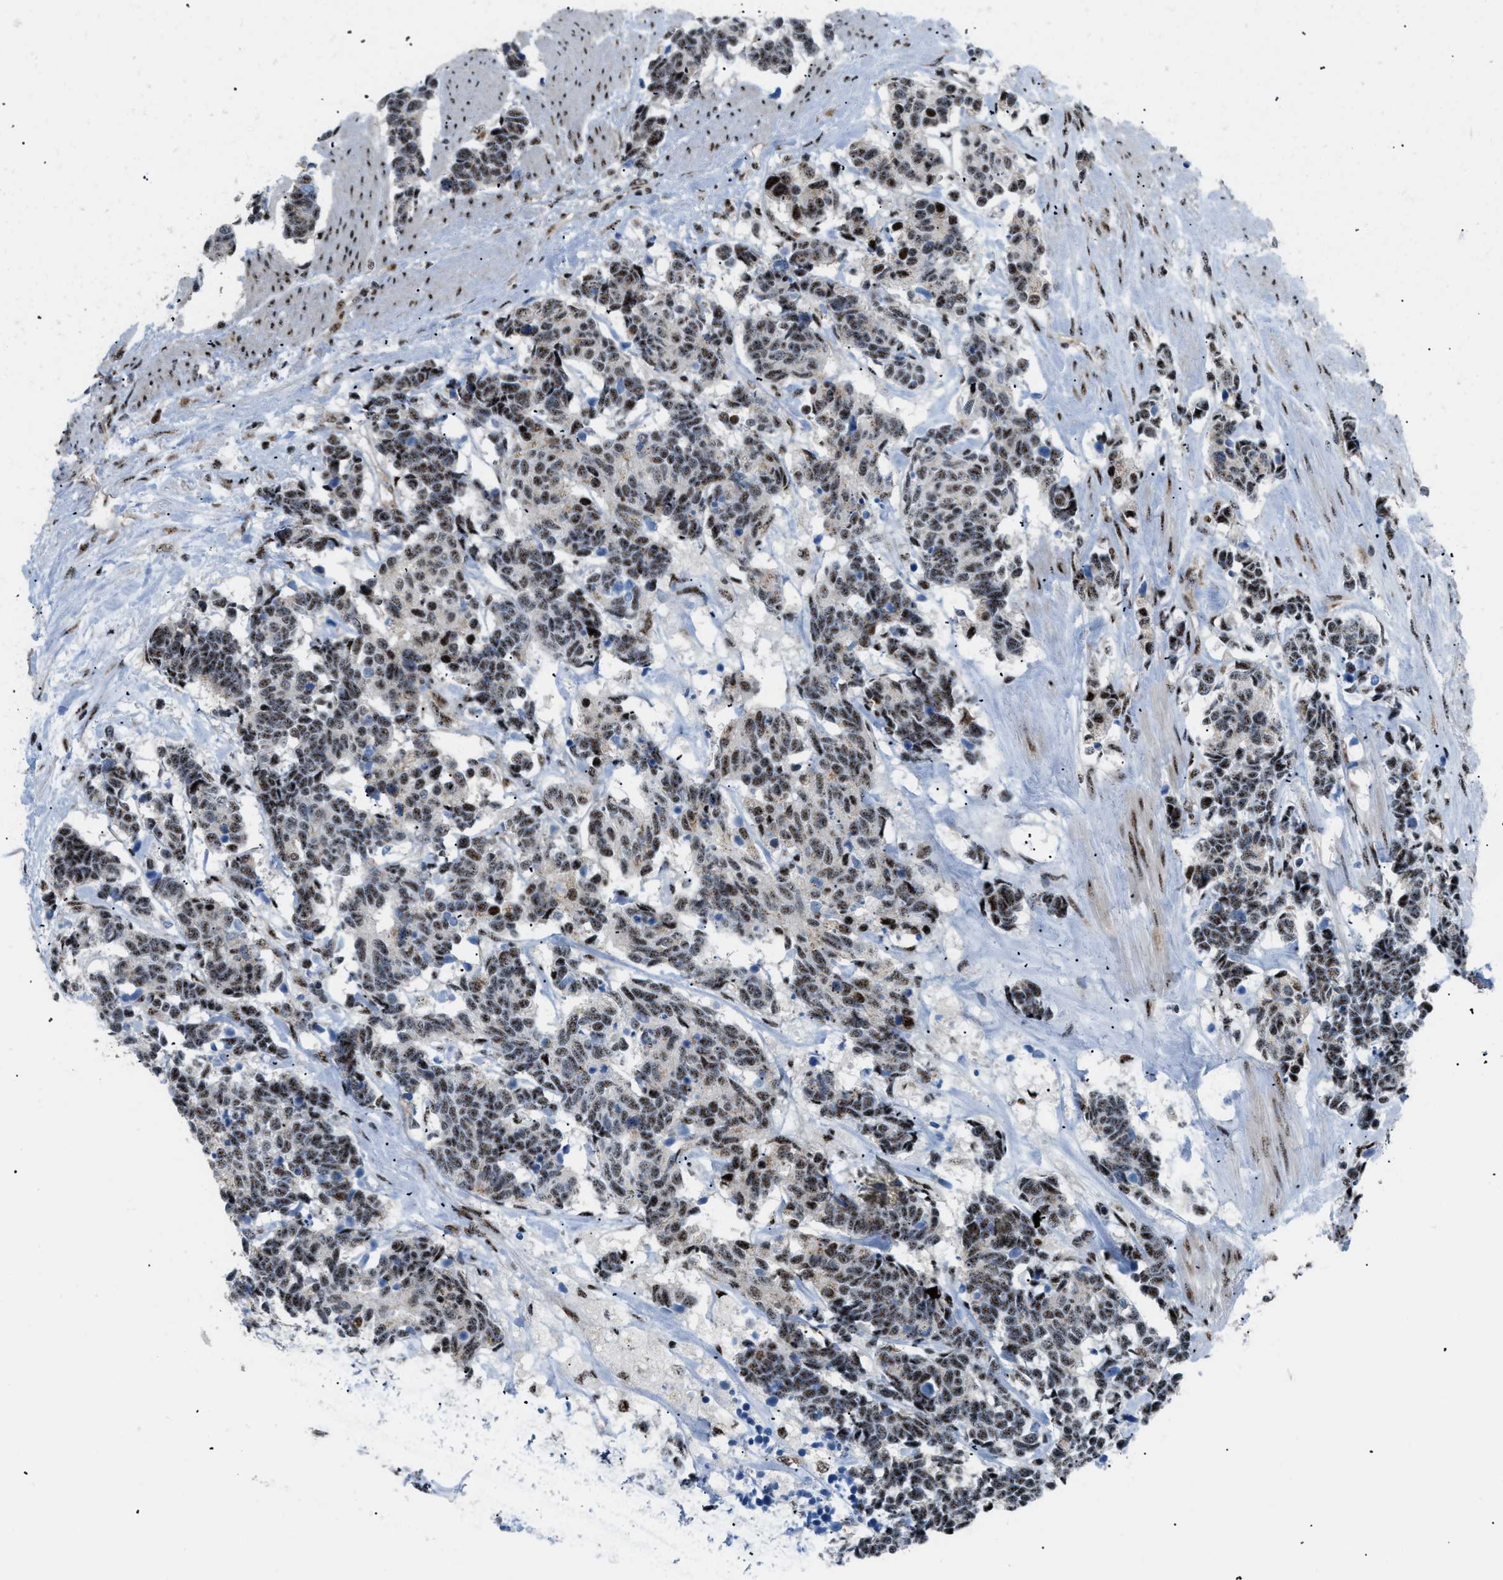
{"staining": {"intensity": "moderate", "quantity": ">75%", "location": "nuclear"}, "tissue": "carcinoid", "cell_type": "Tumor cells", "image_type": "cancer", "snomed": [{"axis": "morphology", "description": "Carcinoma, NOS"}, {"axis": "morphology", "description": "Carcinoid, malignant, NOS"}, {"axis": "topography", "description": "Urinary bladder"}], "caption": "A medium amount of moderate nuclear positivity is appreciated in about >75% of tumor cells in malignant carcinoid tissue.", "gene": "CDR2", "patient": {"sex": "male", "age": 57}}